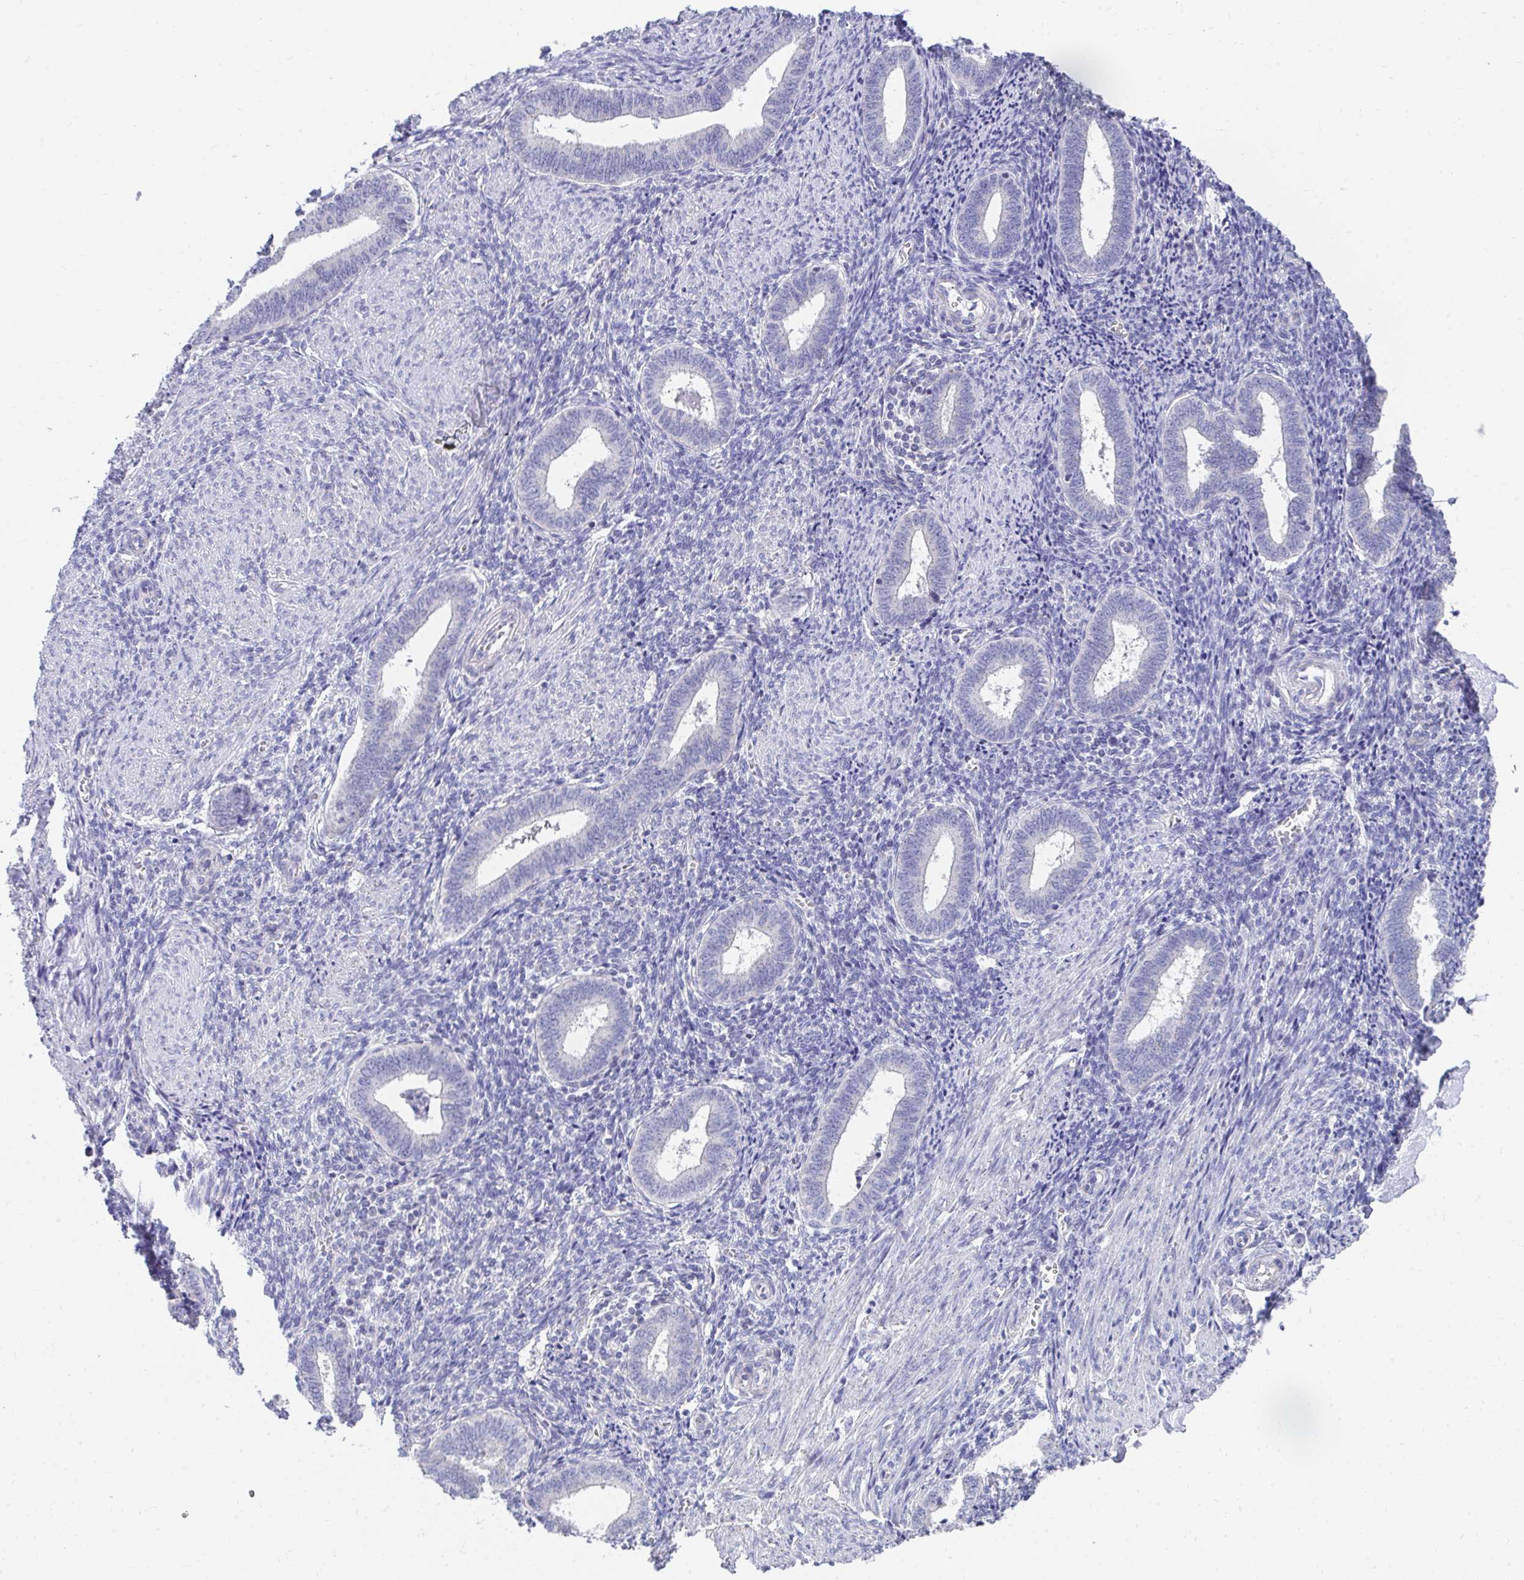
{"staining": {"intensity": "negative", "quantity": "none", "location": "none"}, "tissue": "endometrium", "cell_type": "Cells in endometrial stroma", "image_type": "normal", "snomed": [{"axis": "morphology", "description": "Normal tissue, NOS"}, {"axis": "topography", "description": "Endometrium"}], "caption": "A photomicrograph of human endometrium is negative for staining in cells in endometrial stroma. (DAB (3,3'-diaminobenzidine) IHC visualized using brightfield microscopy, high magnification).", "gene": "TMPRSS2", "patient": {"sex": "female", "age": 42}}